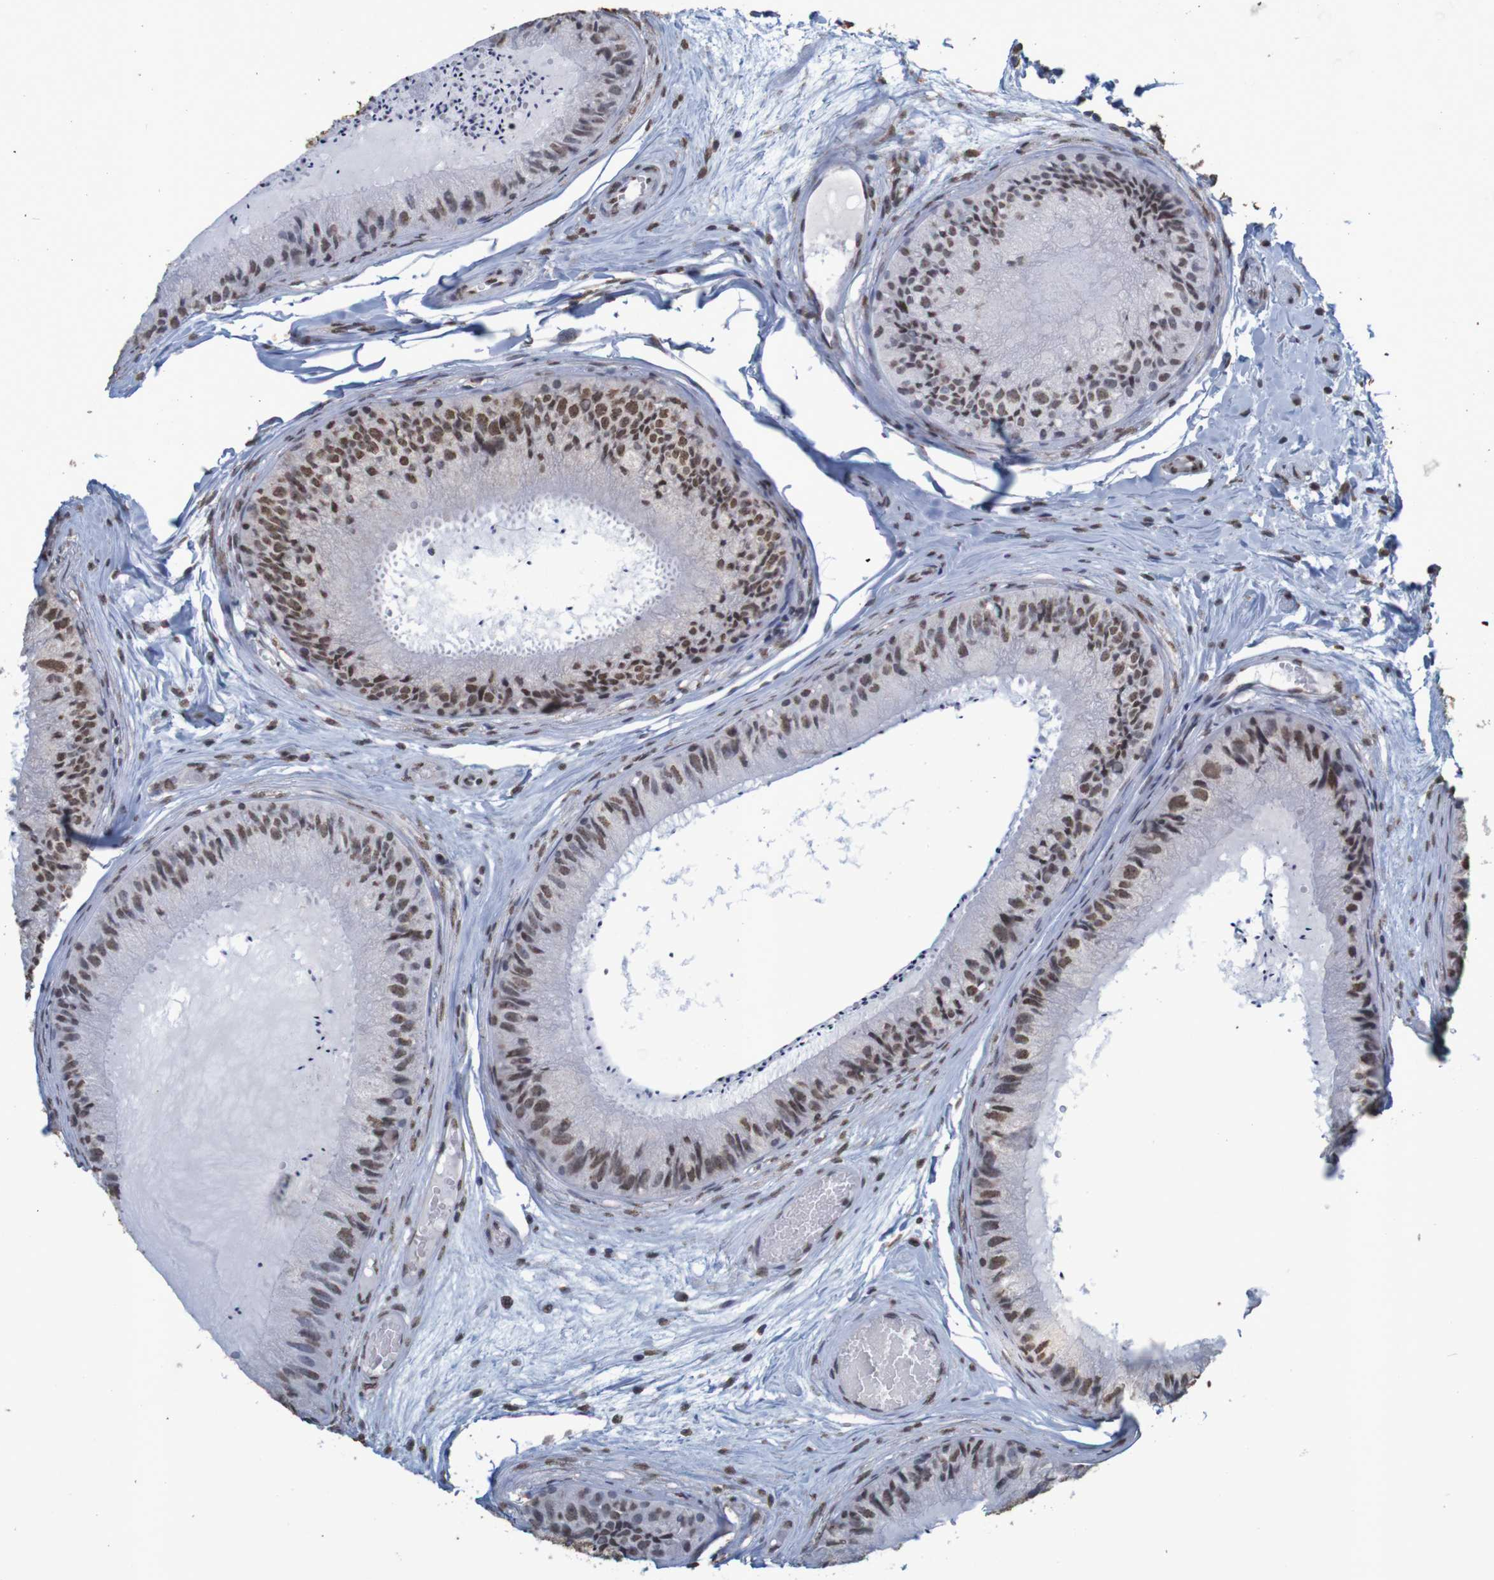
{"staining": {"intensity": "moderate", "quantity": ">75%", "location": "cytoplasmic/membranous,nuclear"}, "tissue": "epididymis", "cell_type": "Glandular cells", "image_type": "normal", "snomed": [{"axis": "morphology", "description": "Normal tissue, NOS"}, {"axis": "topography", "description": "Epididymis"}], "caption": "Glandular cells display moderate cytoplasmic/membranous,nuclear positivity in about >75% of cells in benign epididymis.", "gene": "GFI1", "patient": {"sex": "male", "age": 31}}